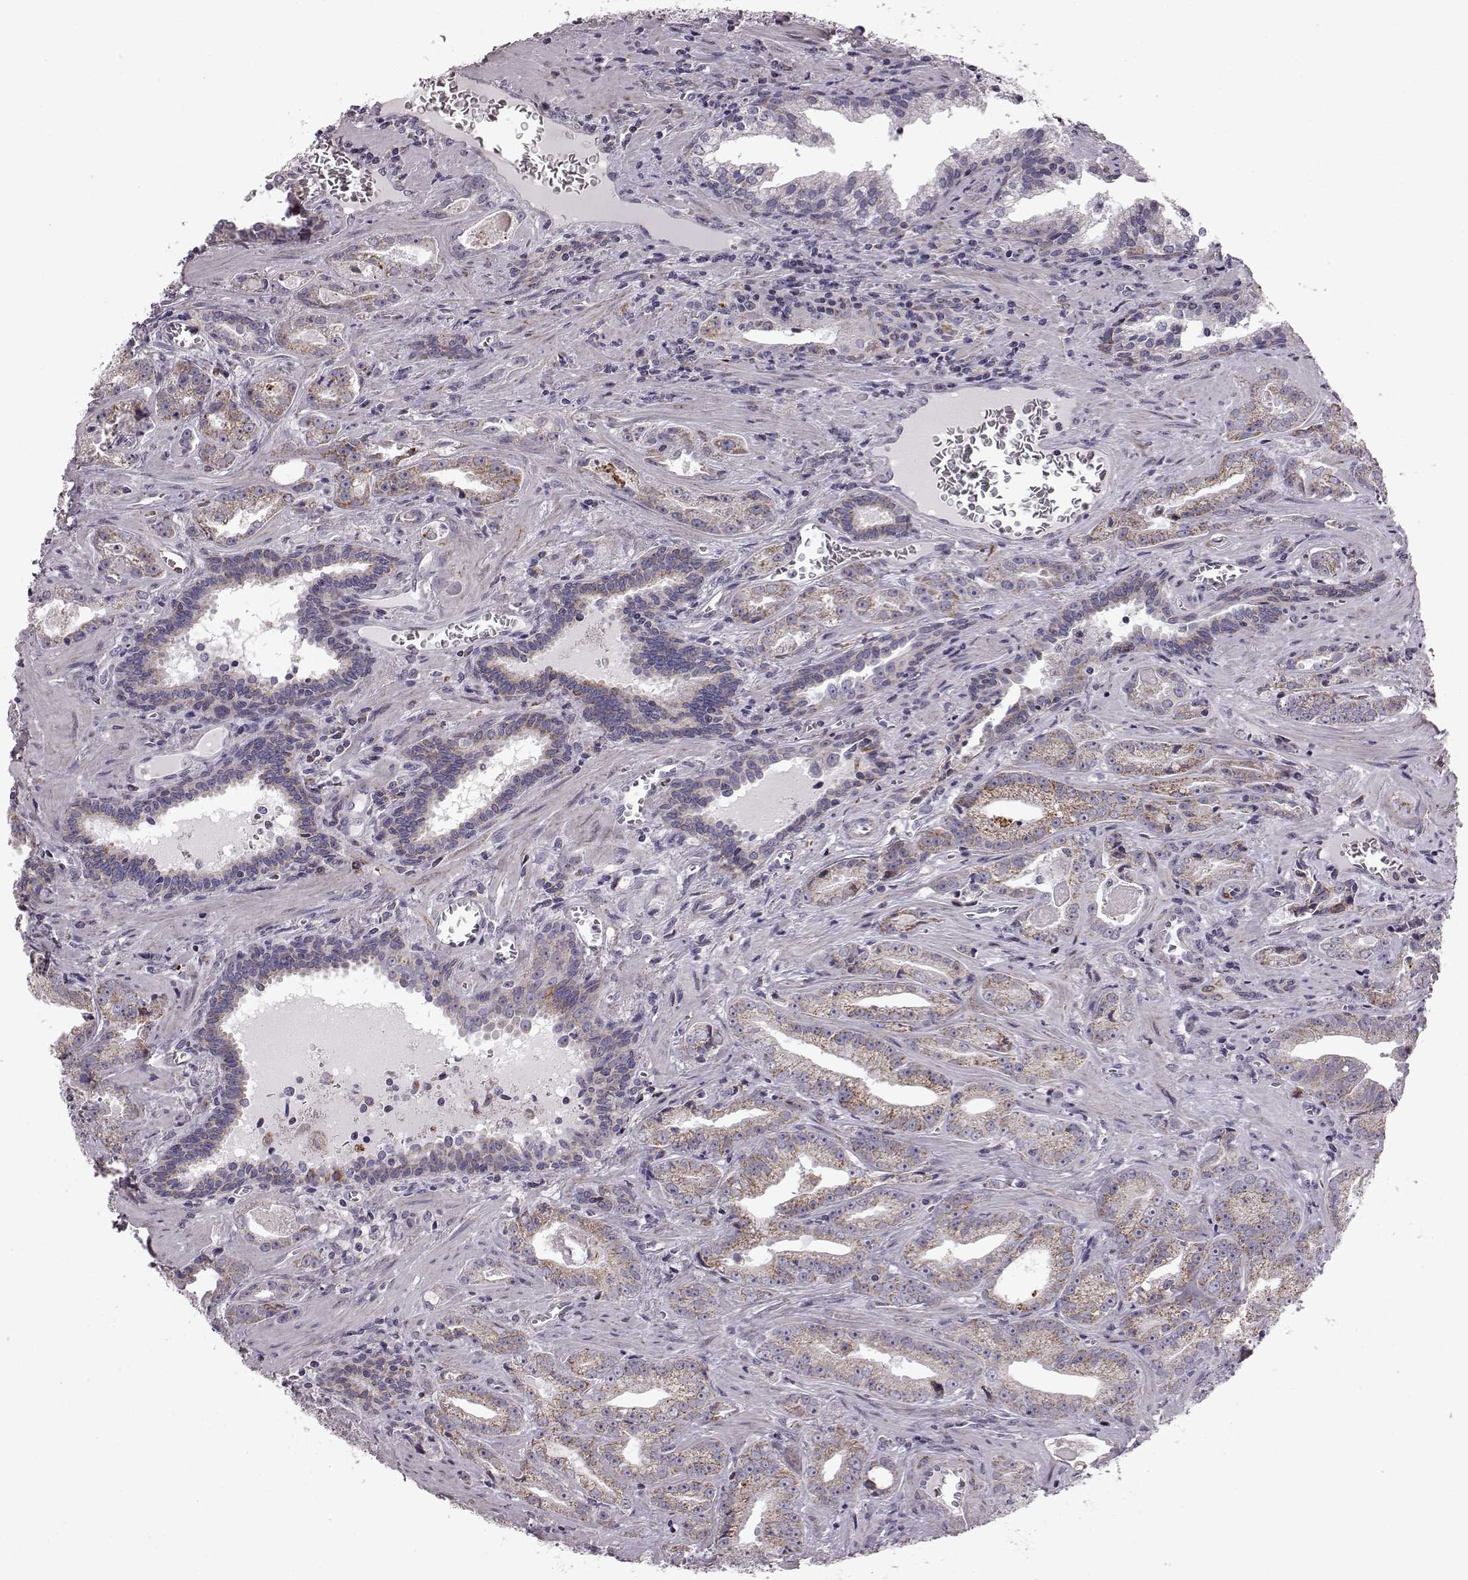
{"staining": {"intensity": "moderate", "quantity": ">75%", "location": "cytoplasmic/membranous"}, "tissue": "prostate cancer", "cell_type": "Tumor cells", "image_type": "cancer", "snomed": [{"axis": "morphology", "description": "Adenocarcinoma, High grade"}, {"axis": "topography", "description": "Prostate"}], "caption": "Tumor cells exhibit medium levels of moderate cytoplasmic/membranous positivity in approximately >75% of cells in prostate adenocarcinoma (high-grade).", "gene": "ATP5MF", "patient": {"sex": "male", "age": 68}}